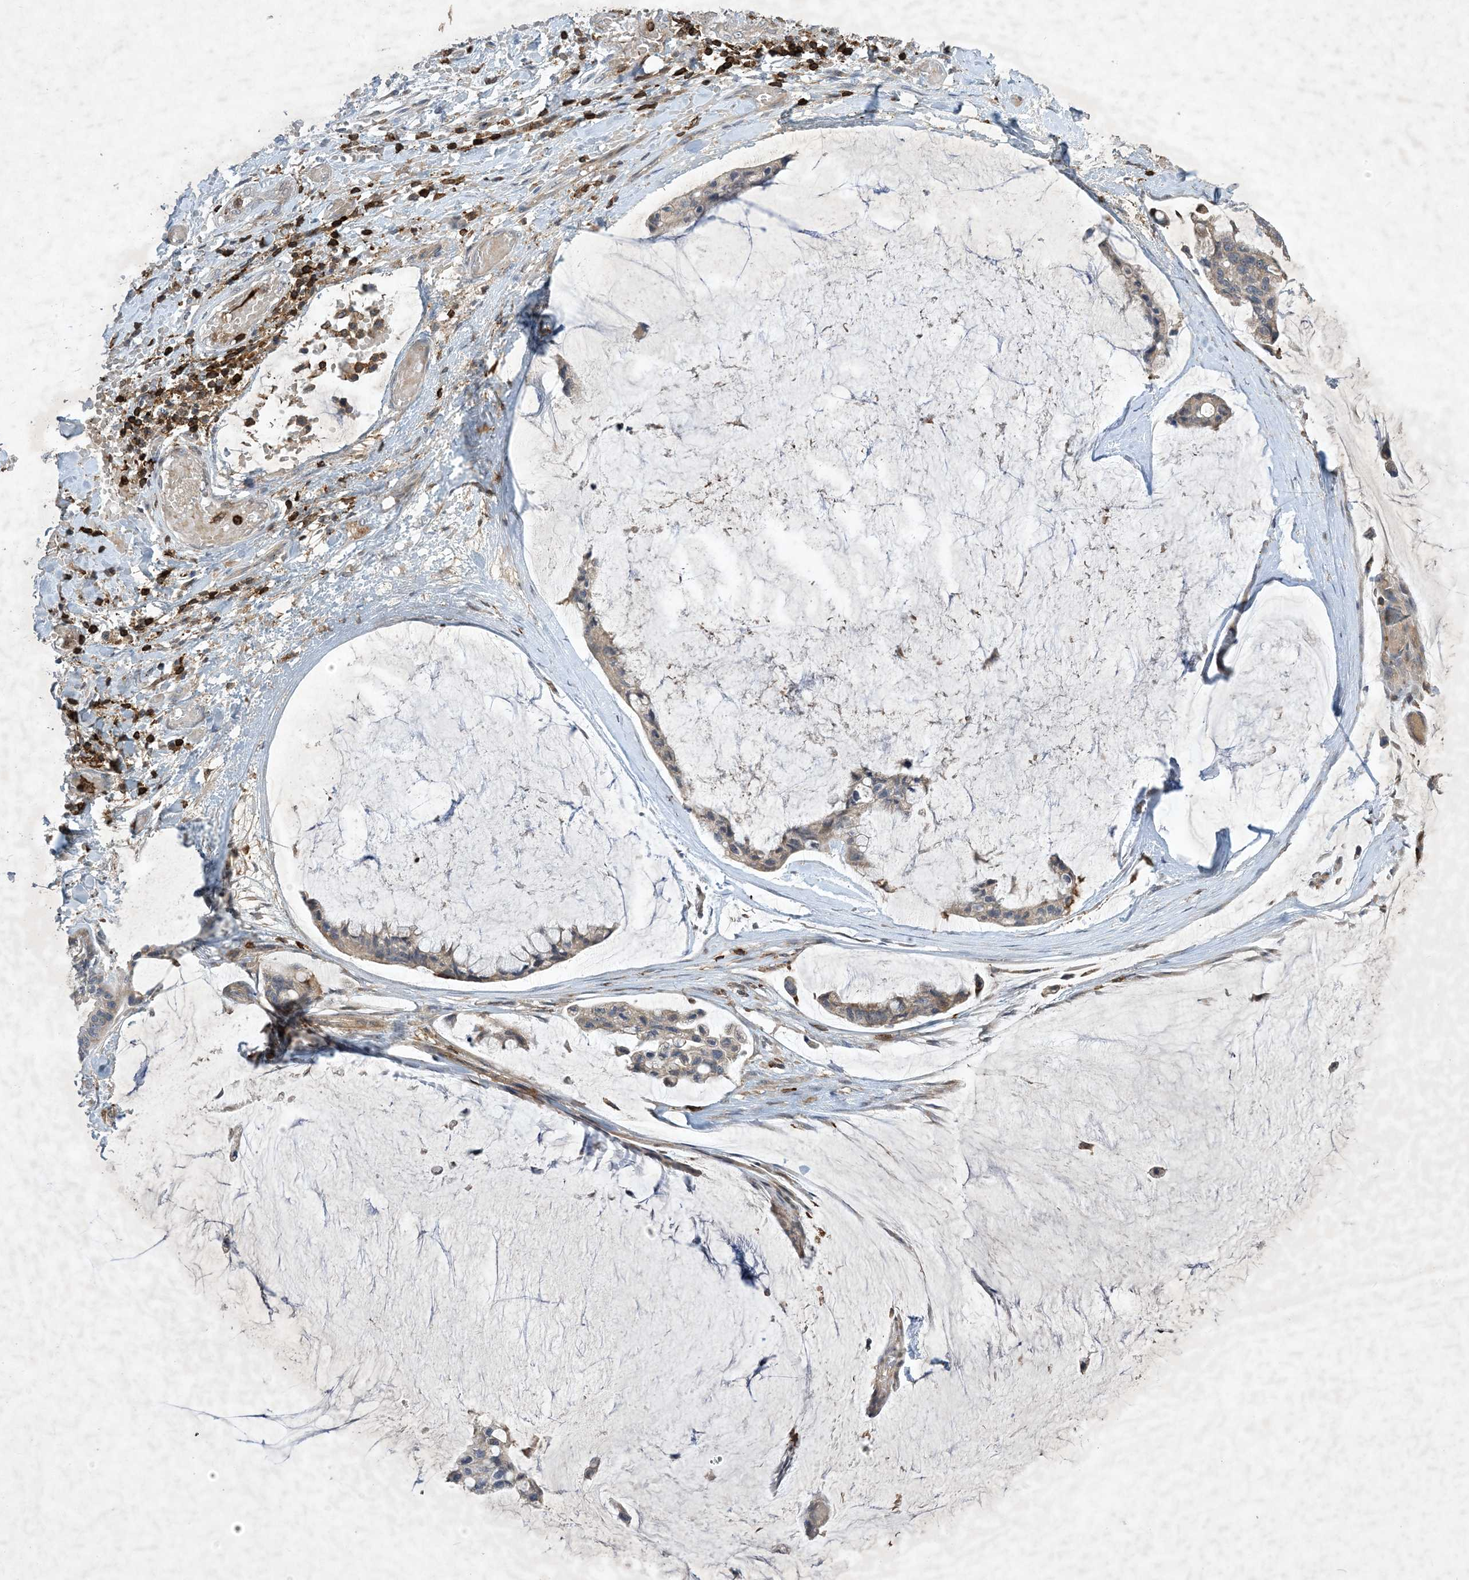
{"staining": {"intensity": "weak", "quantity": "<25%", "location": "cytoplasmic/membranous"}, "tissue": "ovarian cancer", "cell_type": "Tumor cells", "image_type": "cancer", "snomed": [{"axis": "morphology", "description": "Cystadenocarcinoma, mucinous, NOS"}, {"axis": "topography", "description": "Ovary"}], "caption": "The histopathology image displays no staining of tumor cells in mucinous cystadenocarcinoma (ovarian). The staining was performed using DAB to visualize the protein expression in brown, while the nuclei were stained in blue with hematoxylin (Magnification: 20x).", "gene": "AK9", "patient": {"sex": "female", "age": 39}}